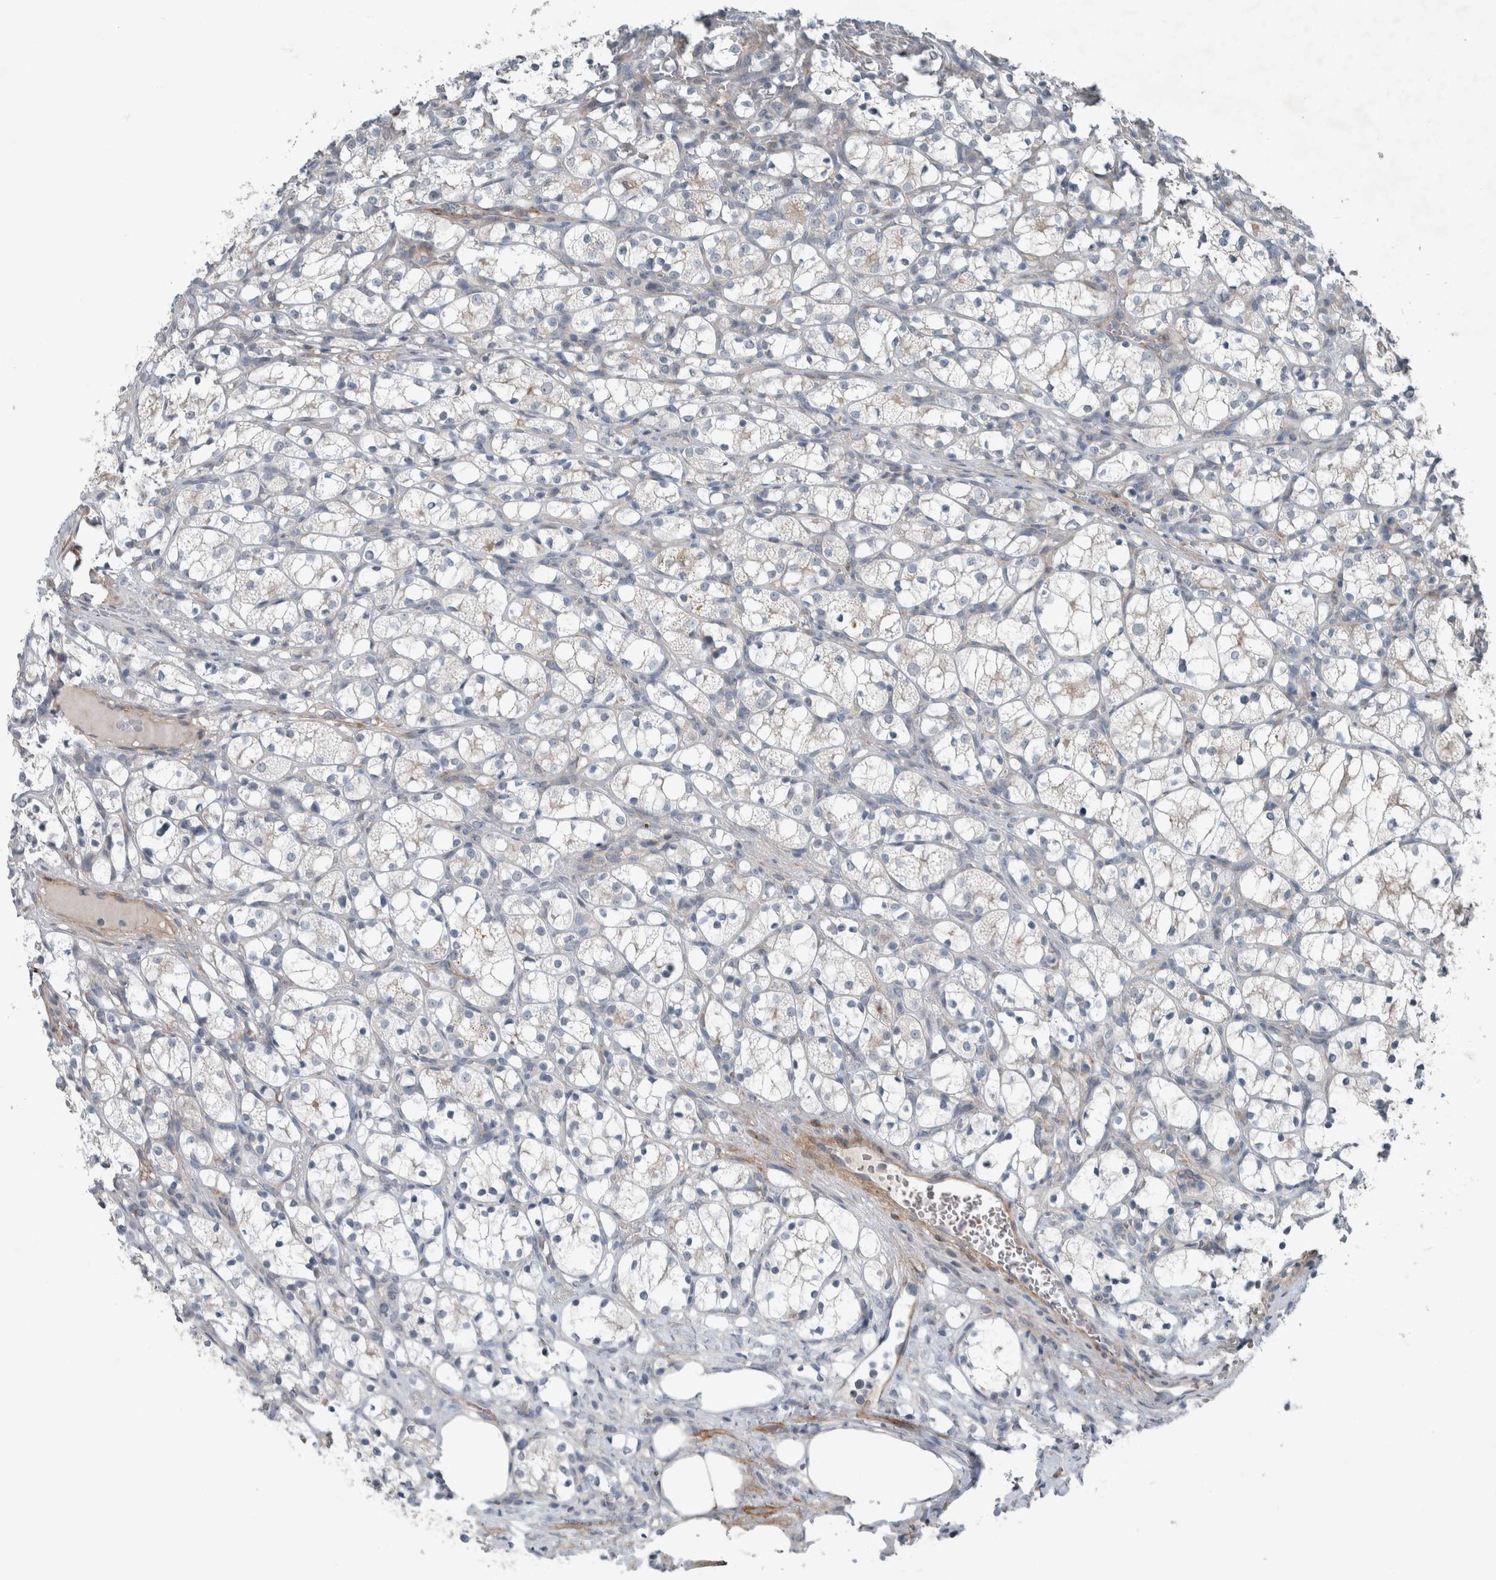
{"staining": {"intensity": "negative", "quantity": "none", "location": "none"}, "tissue": "renal cancer", "cell_type": "Tumor cells", "image_type": "cancer", "snomed": [{"axis": "morphology", "description": "Adenocarcinoma, NOS"}, {"axis": "topography", "description": "Kidney"}], "caption": "The micrograph reveals no staining of tumor cells in renal cancer. Brightfield microscopy of immunohistochemistry (IHC) stained with DAB (3,3'-diaminobenzidine) (brown) and hematoxylin (blue), captured at high magnification.", "gene": "JADE2", "patient": {"sex": "female", "age": 69}}